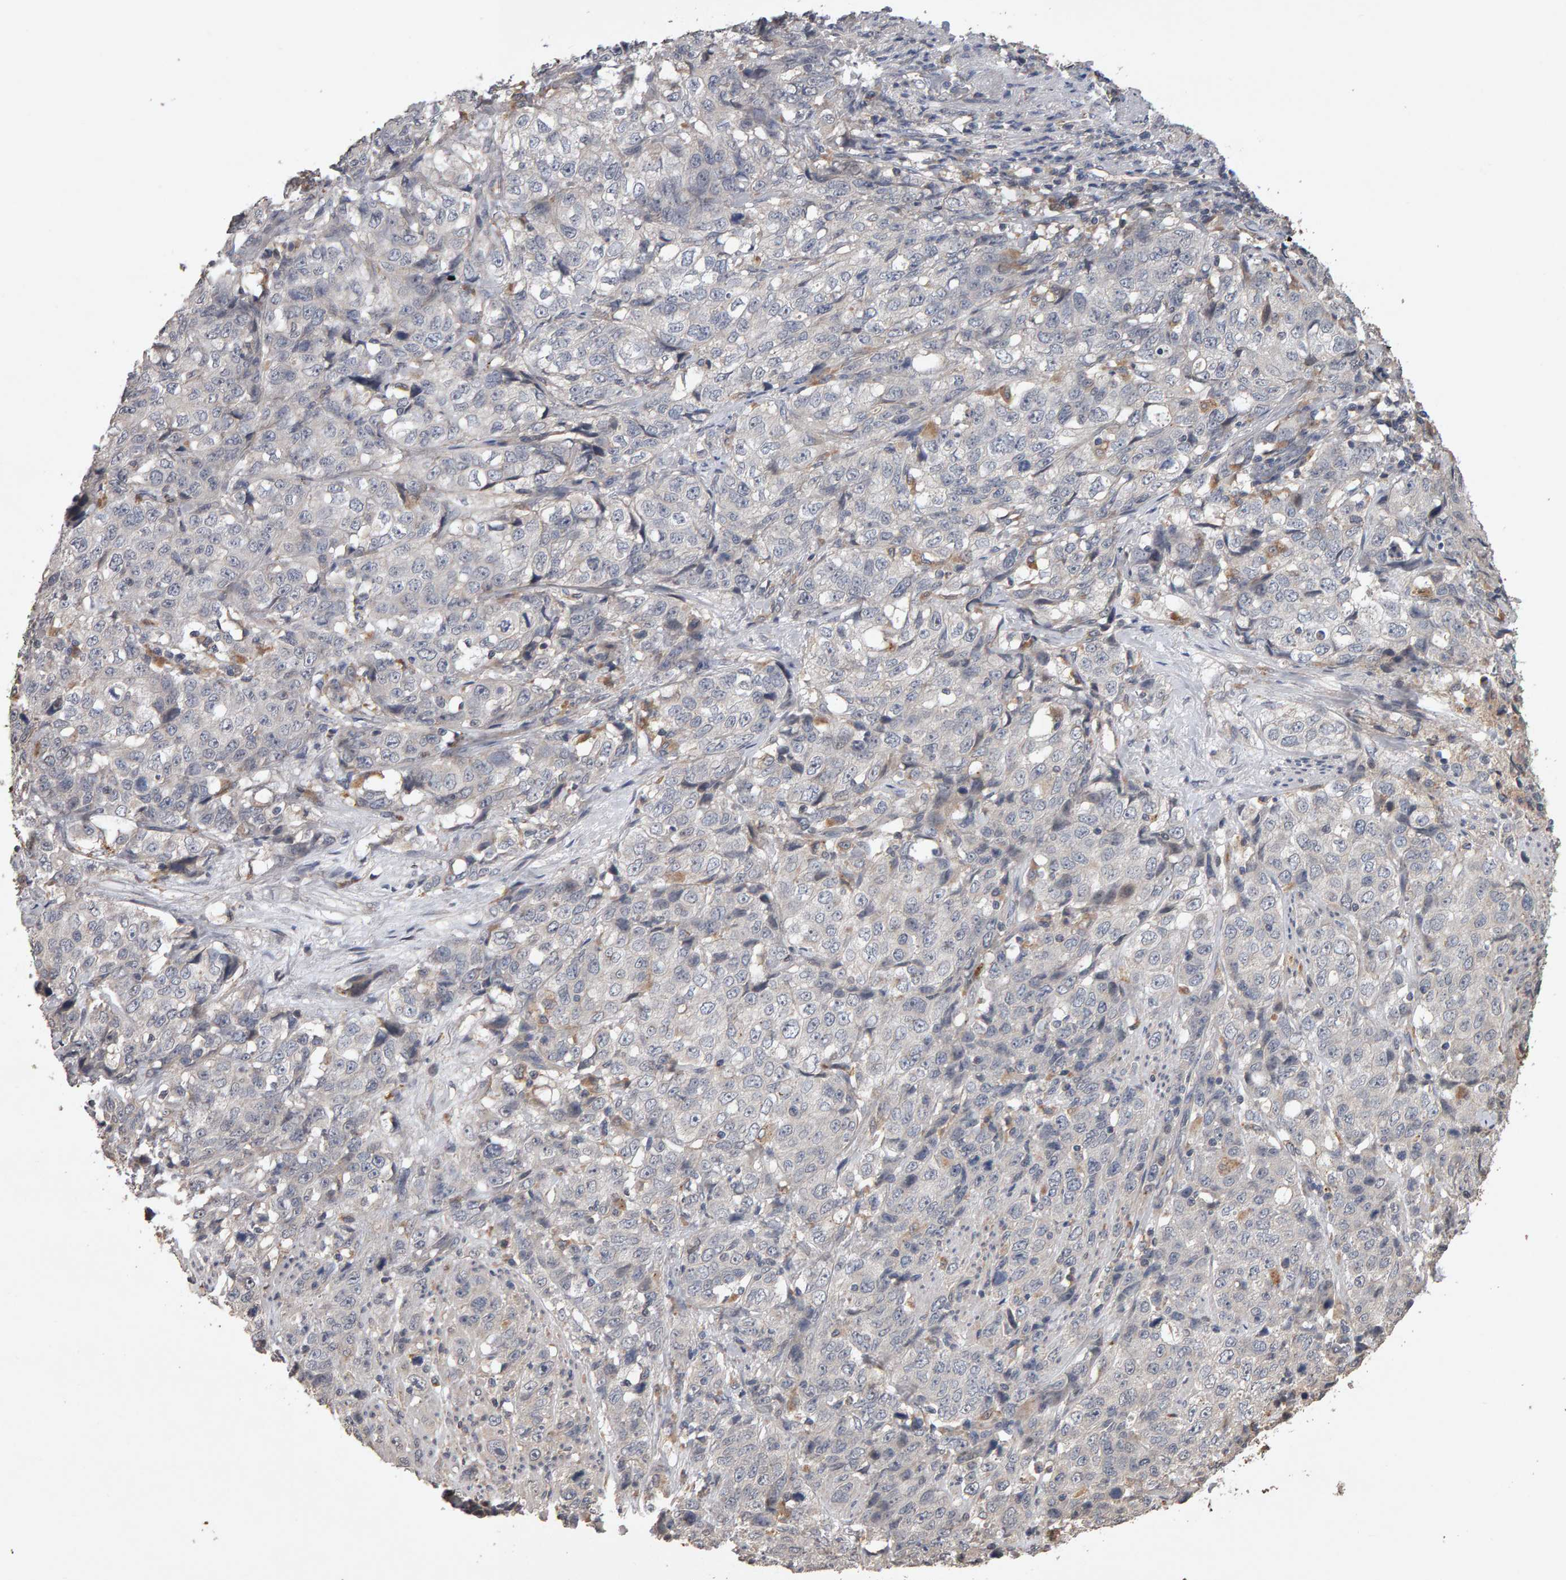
{"staining": {"intensity": "negative", "quantity": "none", "location": "none"}, "tissue": "stomach cancer", "cell_type": "Tumor cells", "image_type": "cancer", "snomed": [{"axis": "morphology", "description": "Adenocarcinoma, NOS"}, {"axis": "topography", "description": "Stomach"}], "caption": "This image is of stomach cancer stained with immunohistochemistry (IHC) to label a protein in brown with the nuclei are counter-stained blue. There is no expression in tumor cells.", "gene": "COASY", "patient": {"sex": "male", "age": 48}}